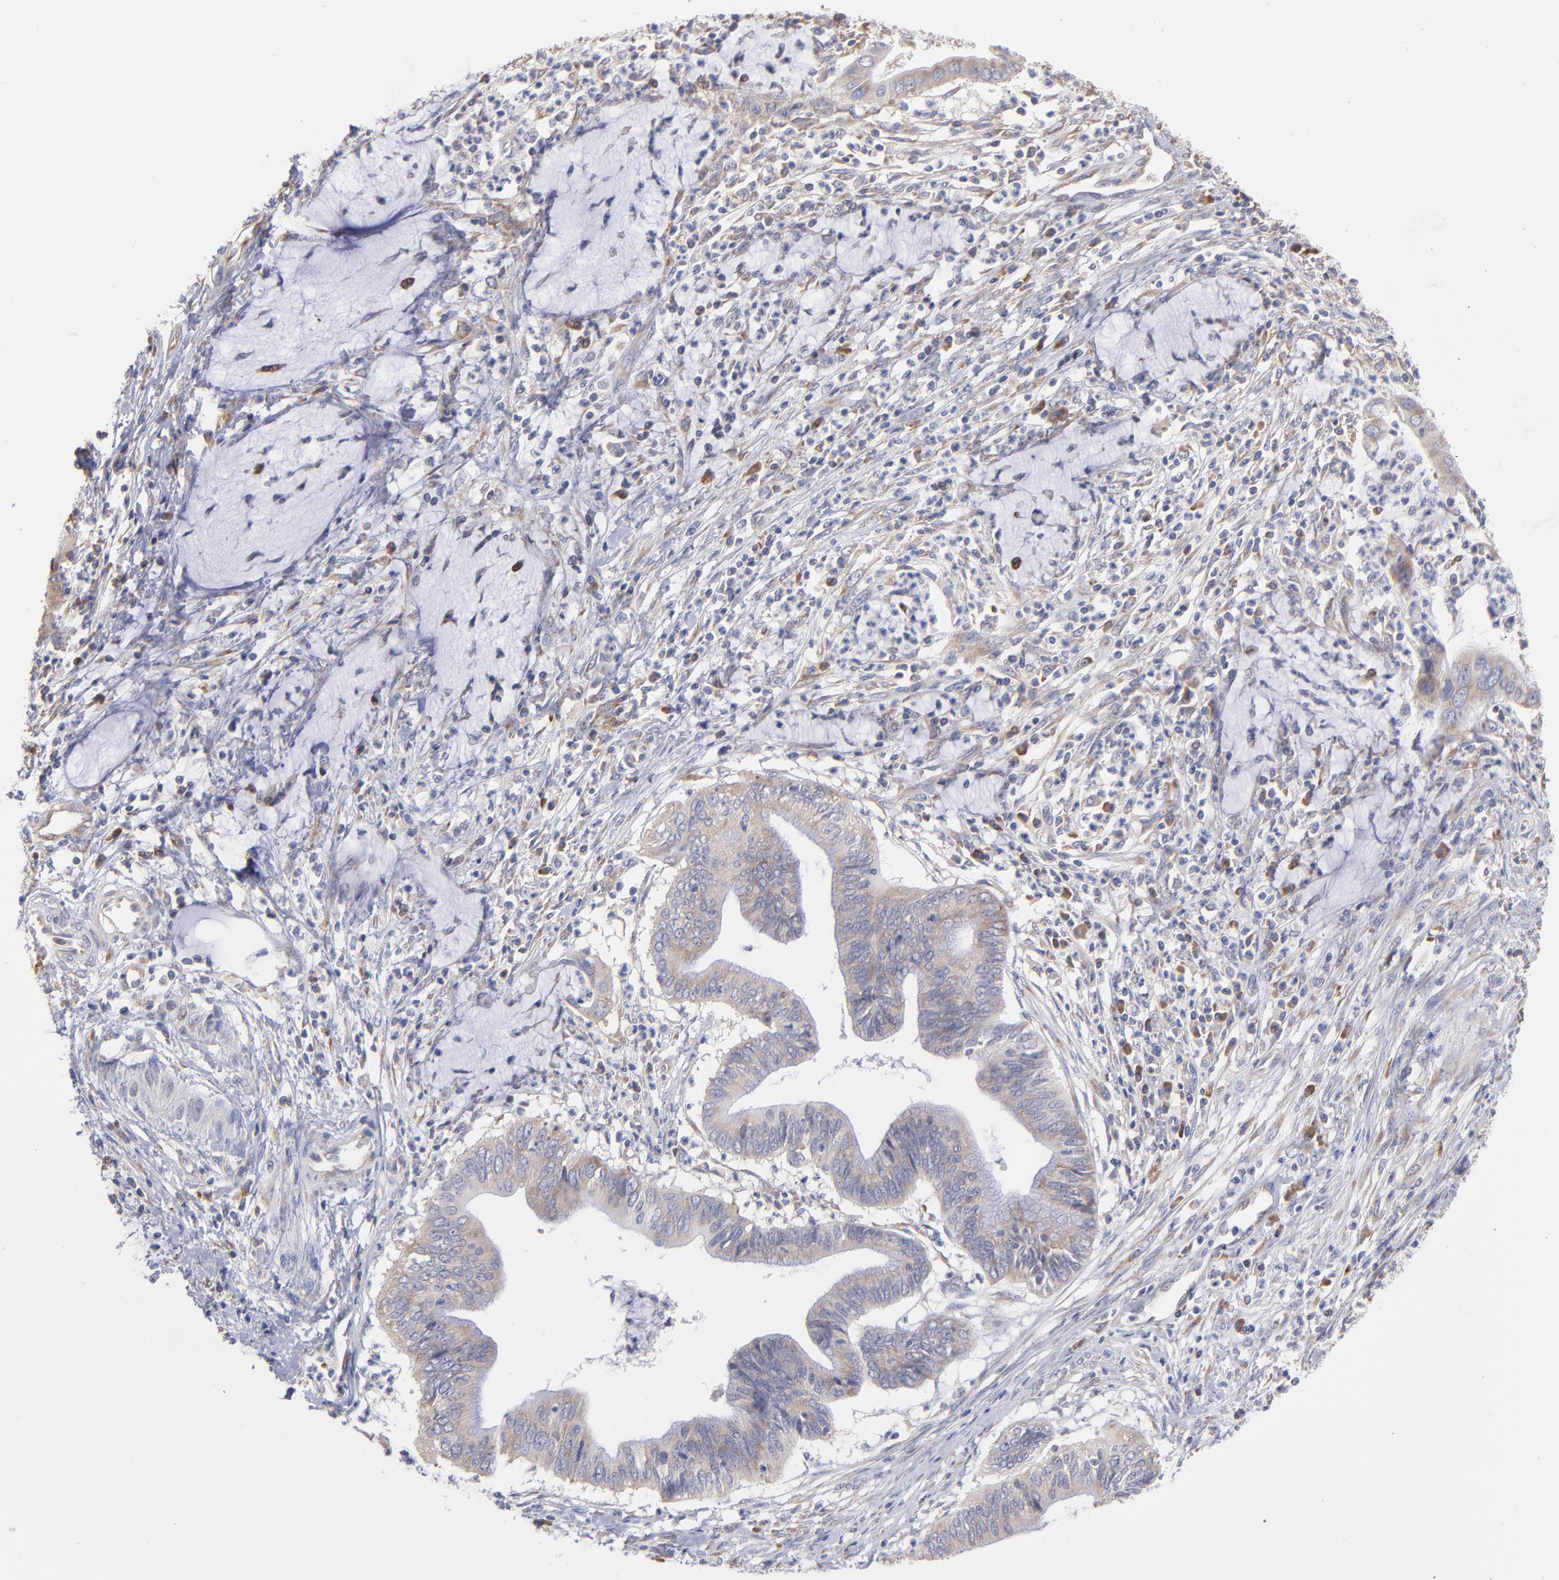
{"staining": {"intensity": "negative", "quantity": "none", "location": "none"}, "tissue": "cervical cancer", "cell_type": "Tumor cells", "image_type": "cancer", "snomed": [{"axis": "morphology", "description": "Adenocarcinoma, NOS"}, {"axis": "topography", "description": "Cervix"}], "caption": "This is a micrograph of immunohistochemistry (IHC) staining of adenocarcinoma (cervical), which shows no expression in tumor cells.", "gene": "RPLP0", "patient": {"sex": "female", "age": 36}}